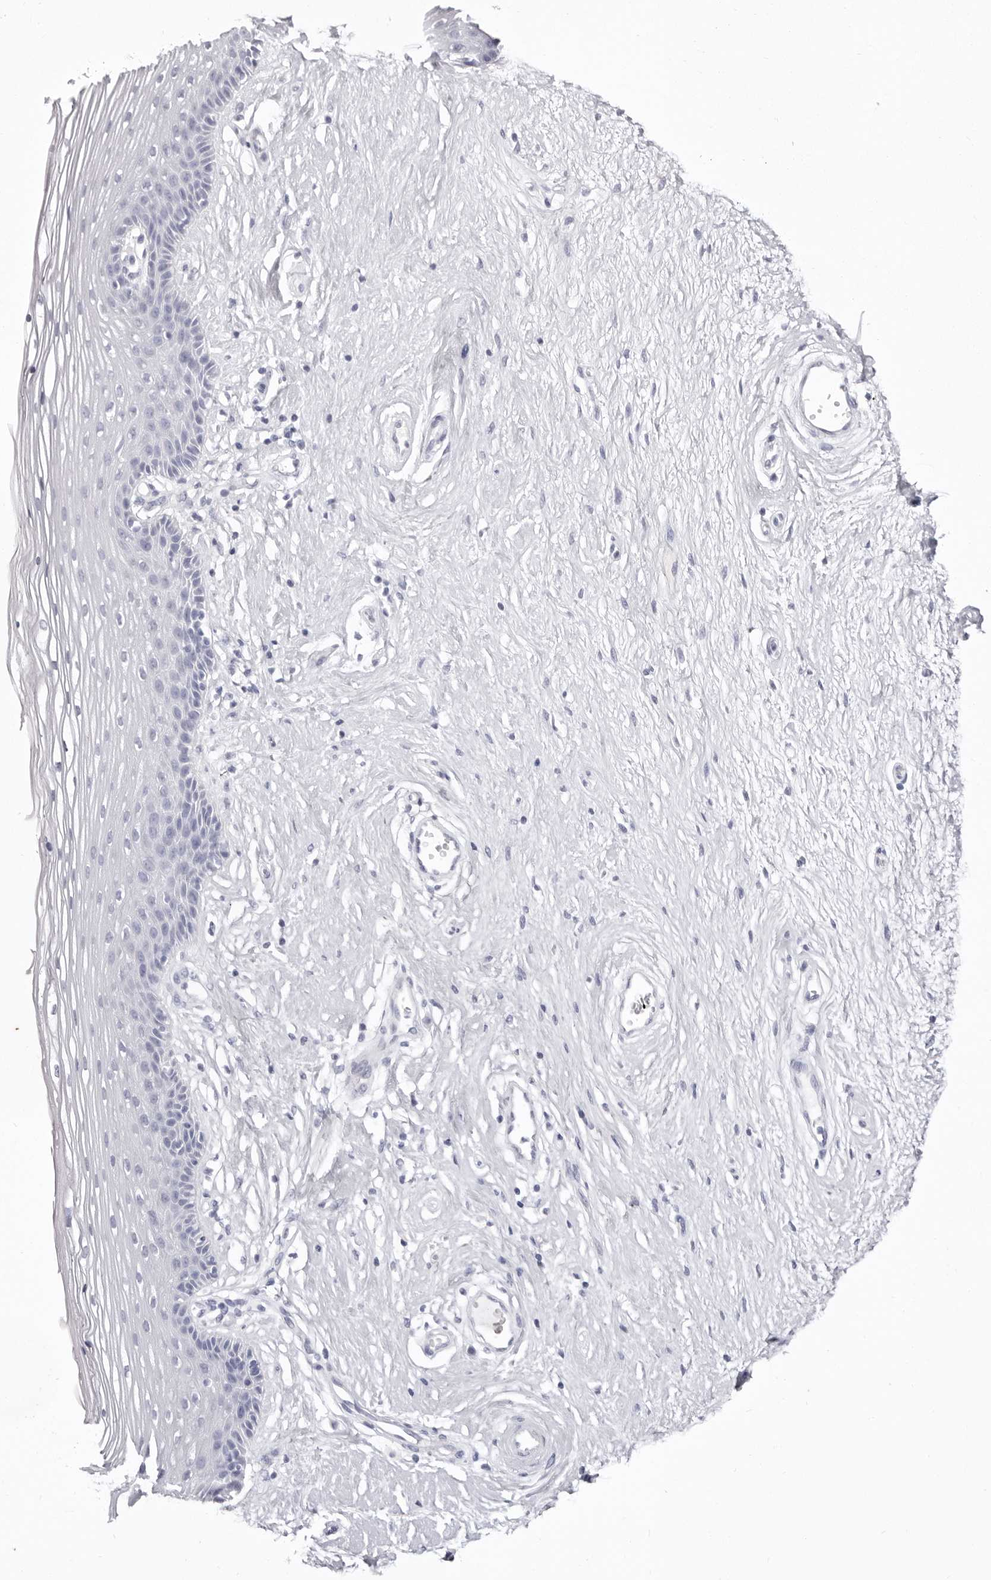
{"staining": {"intensity": "negative", "quantity": "none", "location": "none"}, "tissue": "vagina", "cell_type": "Squamous epithelial cells", "image_type": "normal", "snomed": [{"axis": "morphology", "description": "Normal tissue, NOS"}, {"axis": "topography", "description": "Vagina"}], "caption": "Unremarkable vagina was stained to show a protein in brown. There is no significant staining in squamous epithelial cells. (DAB immunohistochemistry with hematoxylin counter stain).", "gene": "LPO", "patient": {"sex": "female", "age": 46}}